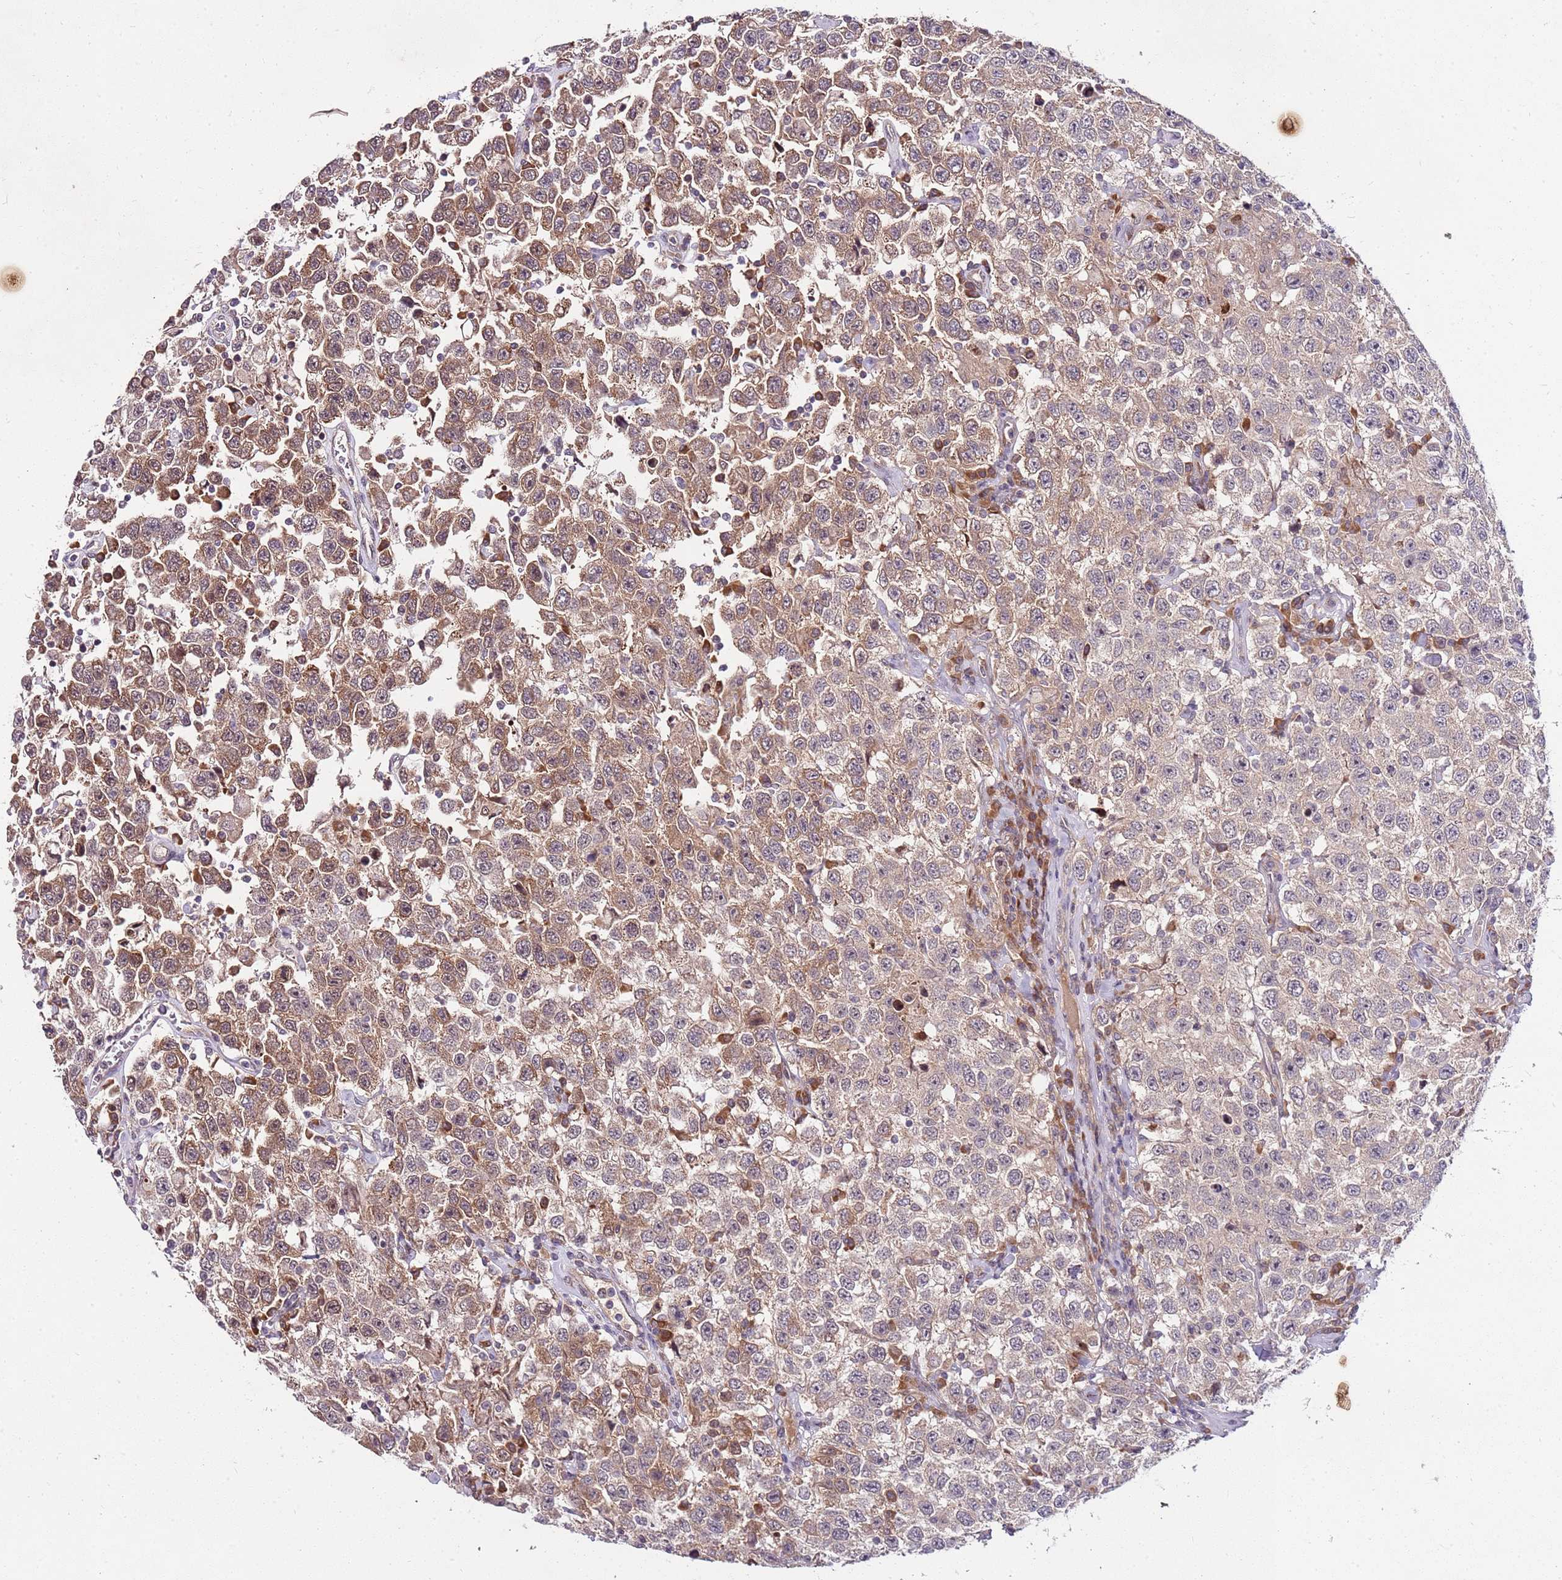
{"staining": {"intensity": "moderate", "quantity": "25%-75%", "location": "cytoplasmic/membranous"}, "tissue": "testis cancer", "cell_type": "Tumor cells", "image_type": "cancer", "snomed": [{"axis": "morphology", "description": "Seminoma, NOS"}, {"axis": "topography", "description": "Testis"}], "caption": "A brown stain labels moderate cytoplasmic/membranous positivity of a protein in testis seminoma tumor cells.", "gene": "FBXL22", "patient": {"sex": "male", "age": 41}}